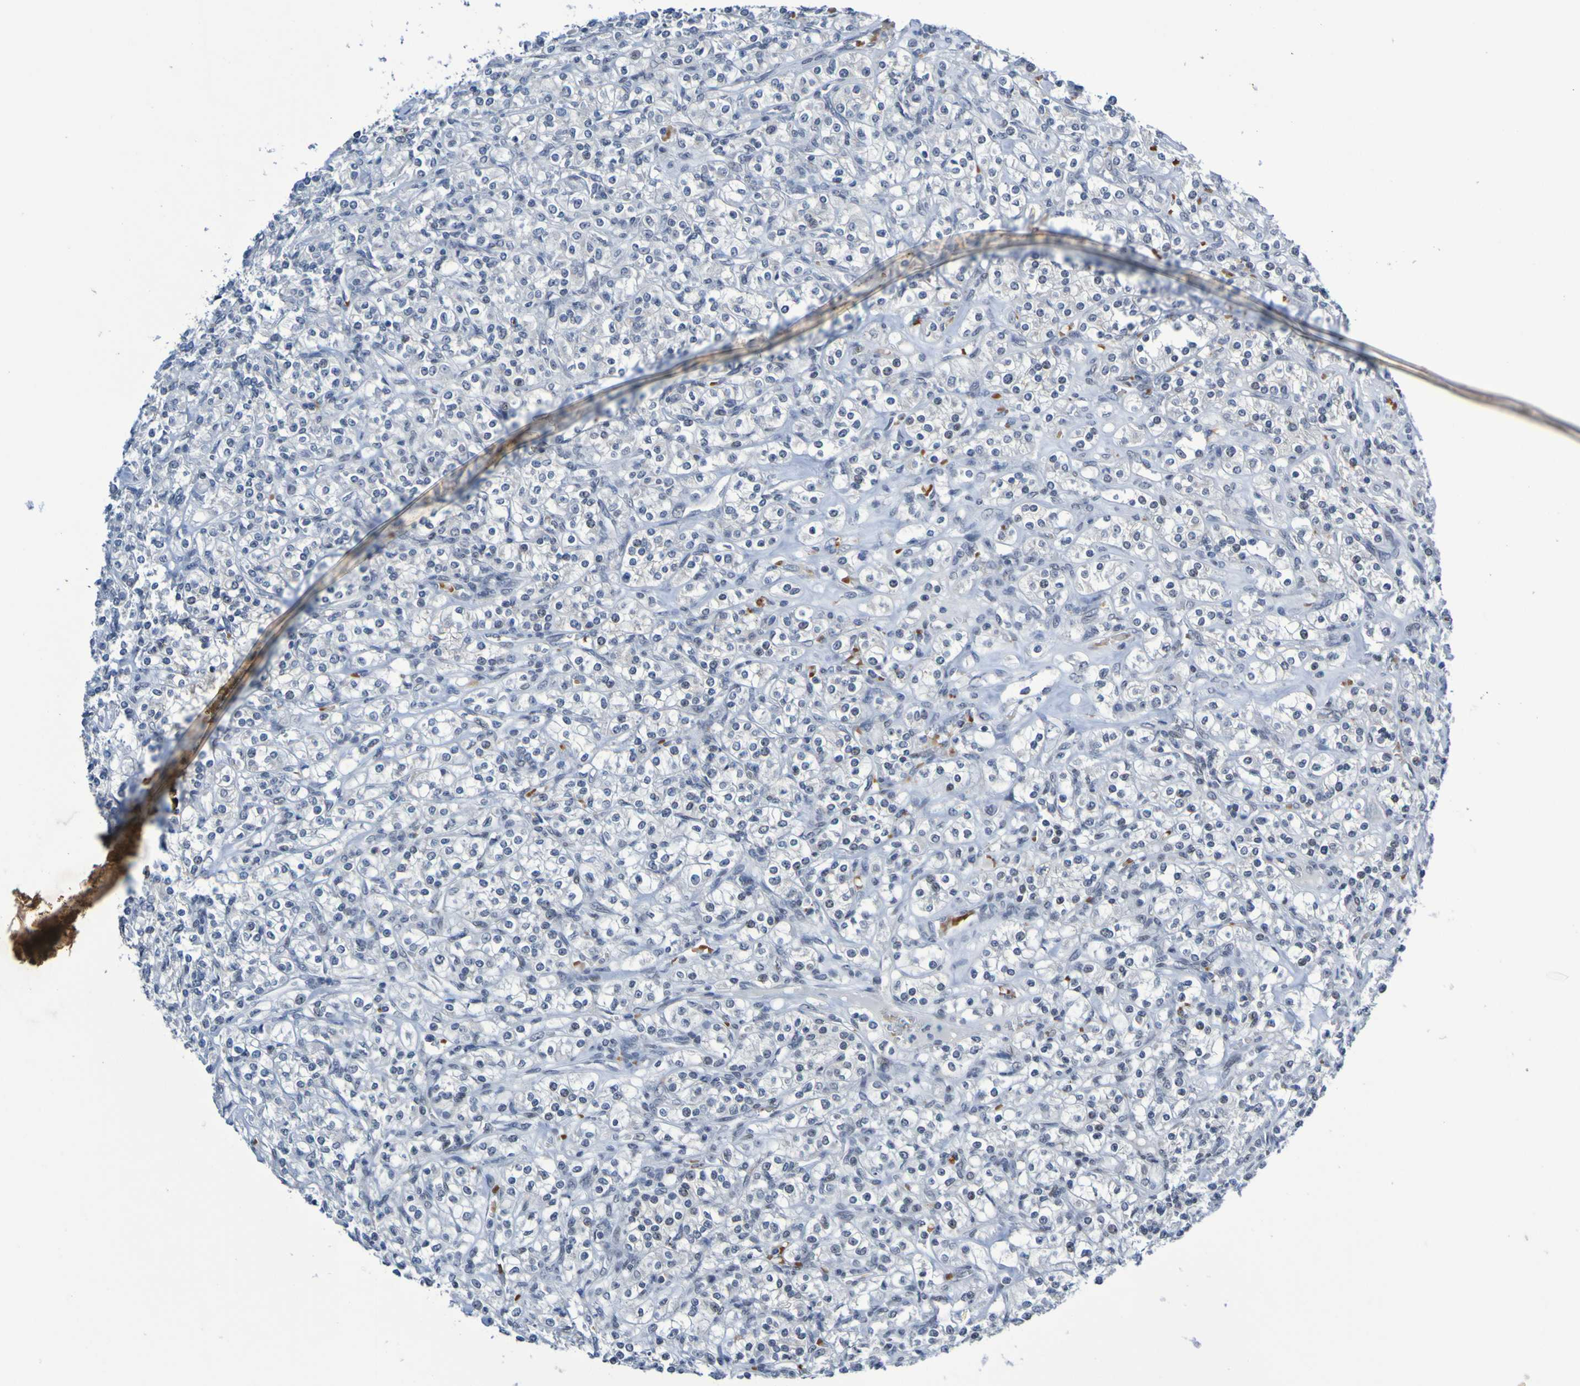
{"staining": {"intensity": "negative", "quantity": "none", "location": "none"}, "tissue": "renal cancer", "cell_type": "Tumor cells", "image_type": "cancer", "snomed": [{"axis": "morphology", "description": "Adenocarcinoma, NOS"}, {"axis": "topography", "description": "Kidney"}], "caption": "IHC micrograph of neoplastic tissue: renal adenocarcinoma stained with DAB exhibits no significant protein staining in tumor cells.", "gene": "PCGF1", "patient": {"sex": "male", "age": 77}}